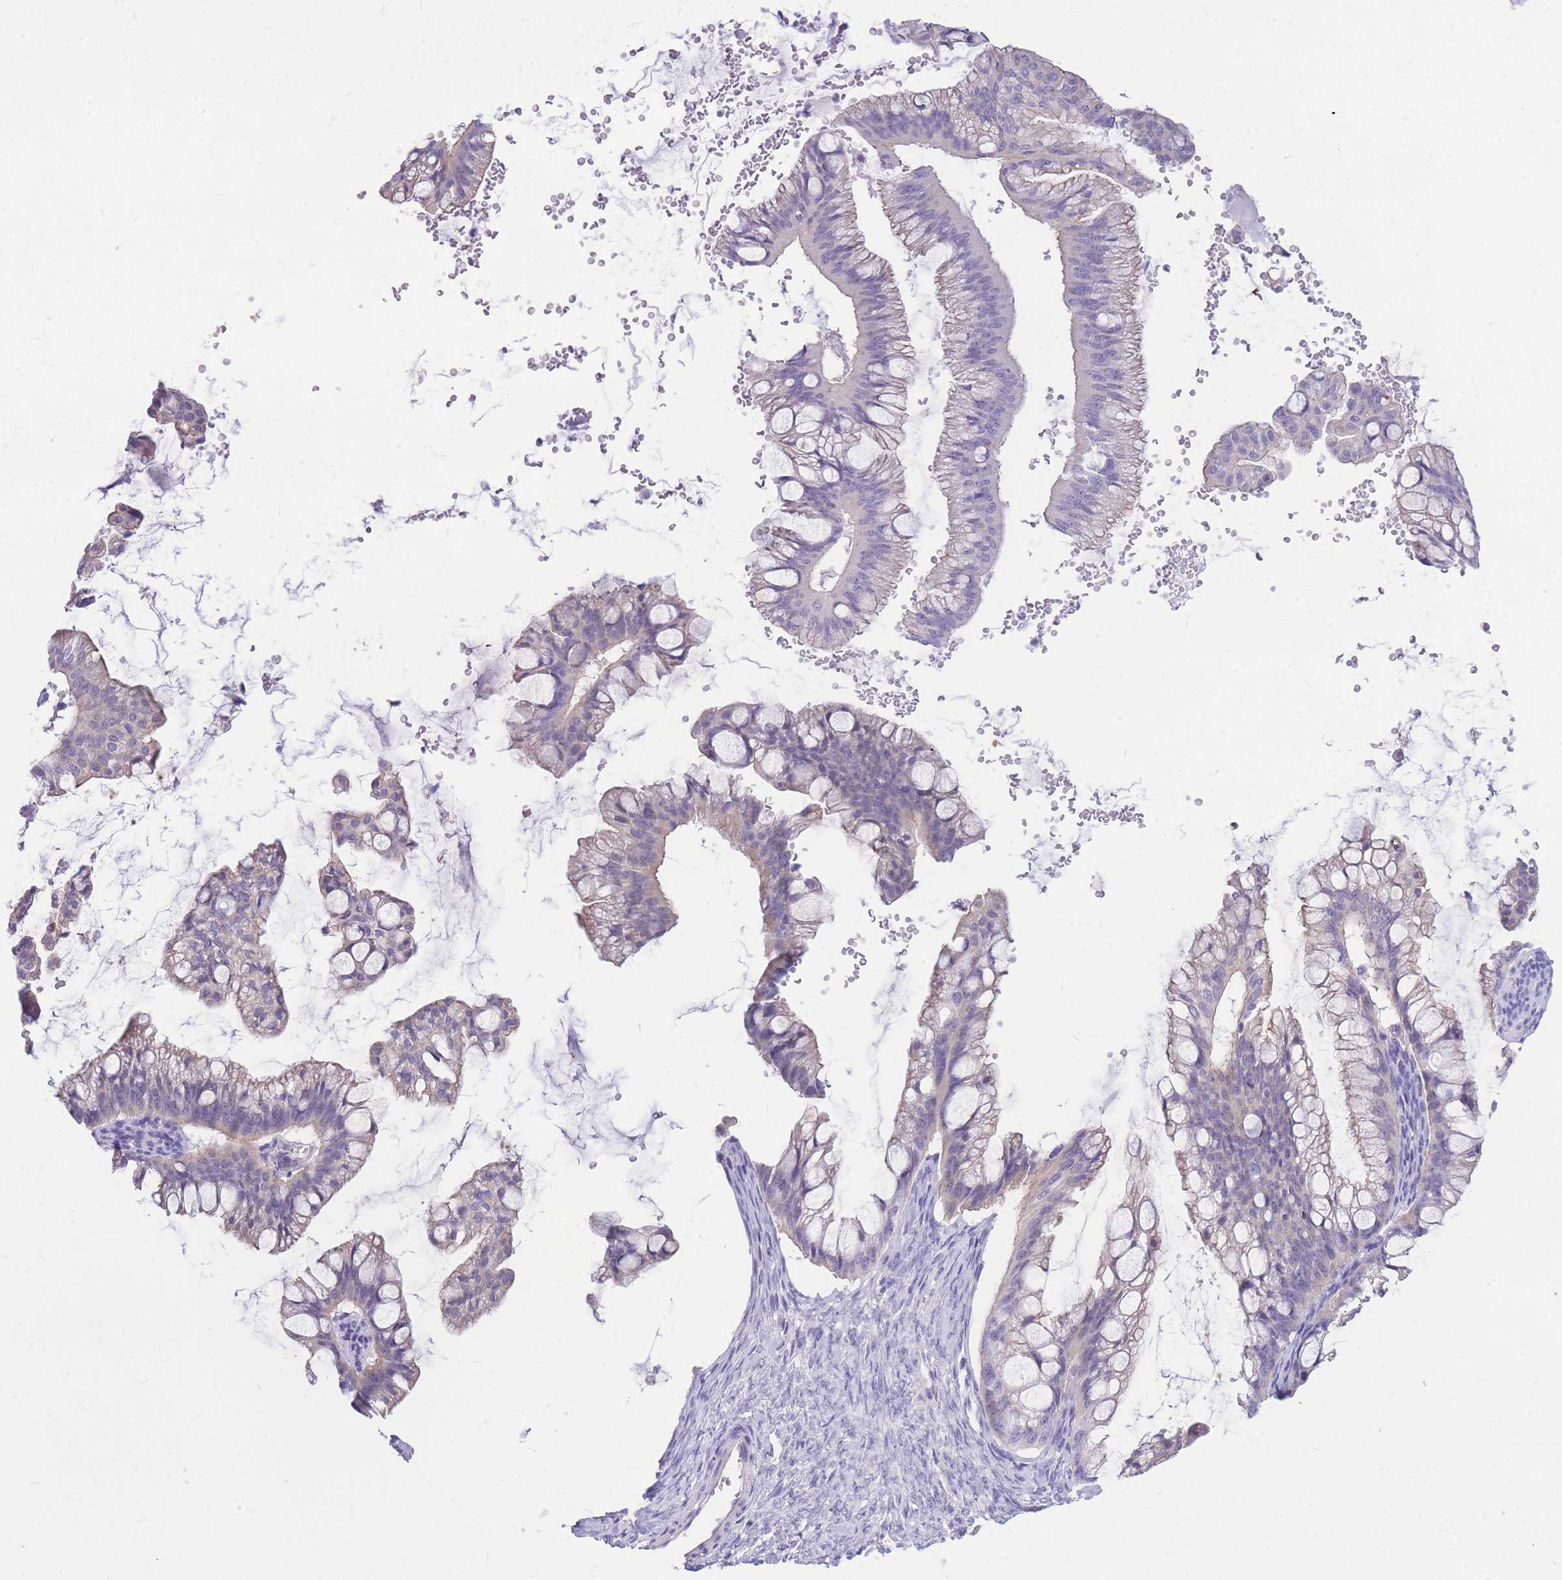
{"staining": {"intensity": "negative", "quantity": "none", "location": "none"}, "tissue": "ovarian cancer", "cell_type": "Tumor cells", "image_type": "cancer", "snomed": [{"axis": "morphology", "description": "Cystadenocarcinoma, mucinous, NOS"}, {"axis": "topography", "description": "Ovary"}], "caption": "High power microscopy photomicrograph of an immunohistochemistry photomicrograph of mucinous cystadenocarcinoma (ovarian), revealing no significant expression in tumor cells.", "gene": "ZNF311", "patient": {"sex": "female", "age": 73}}